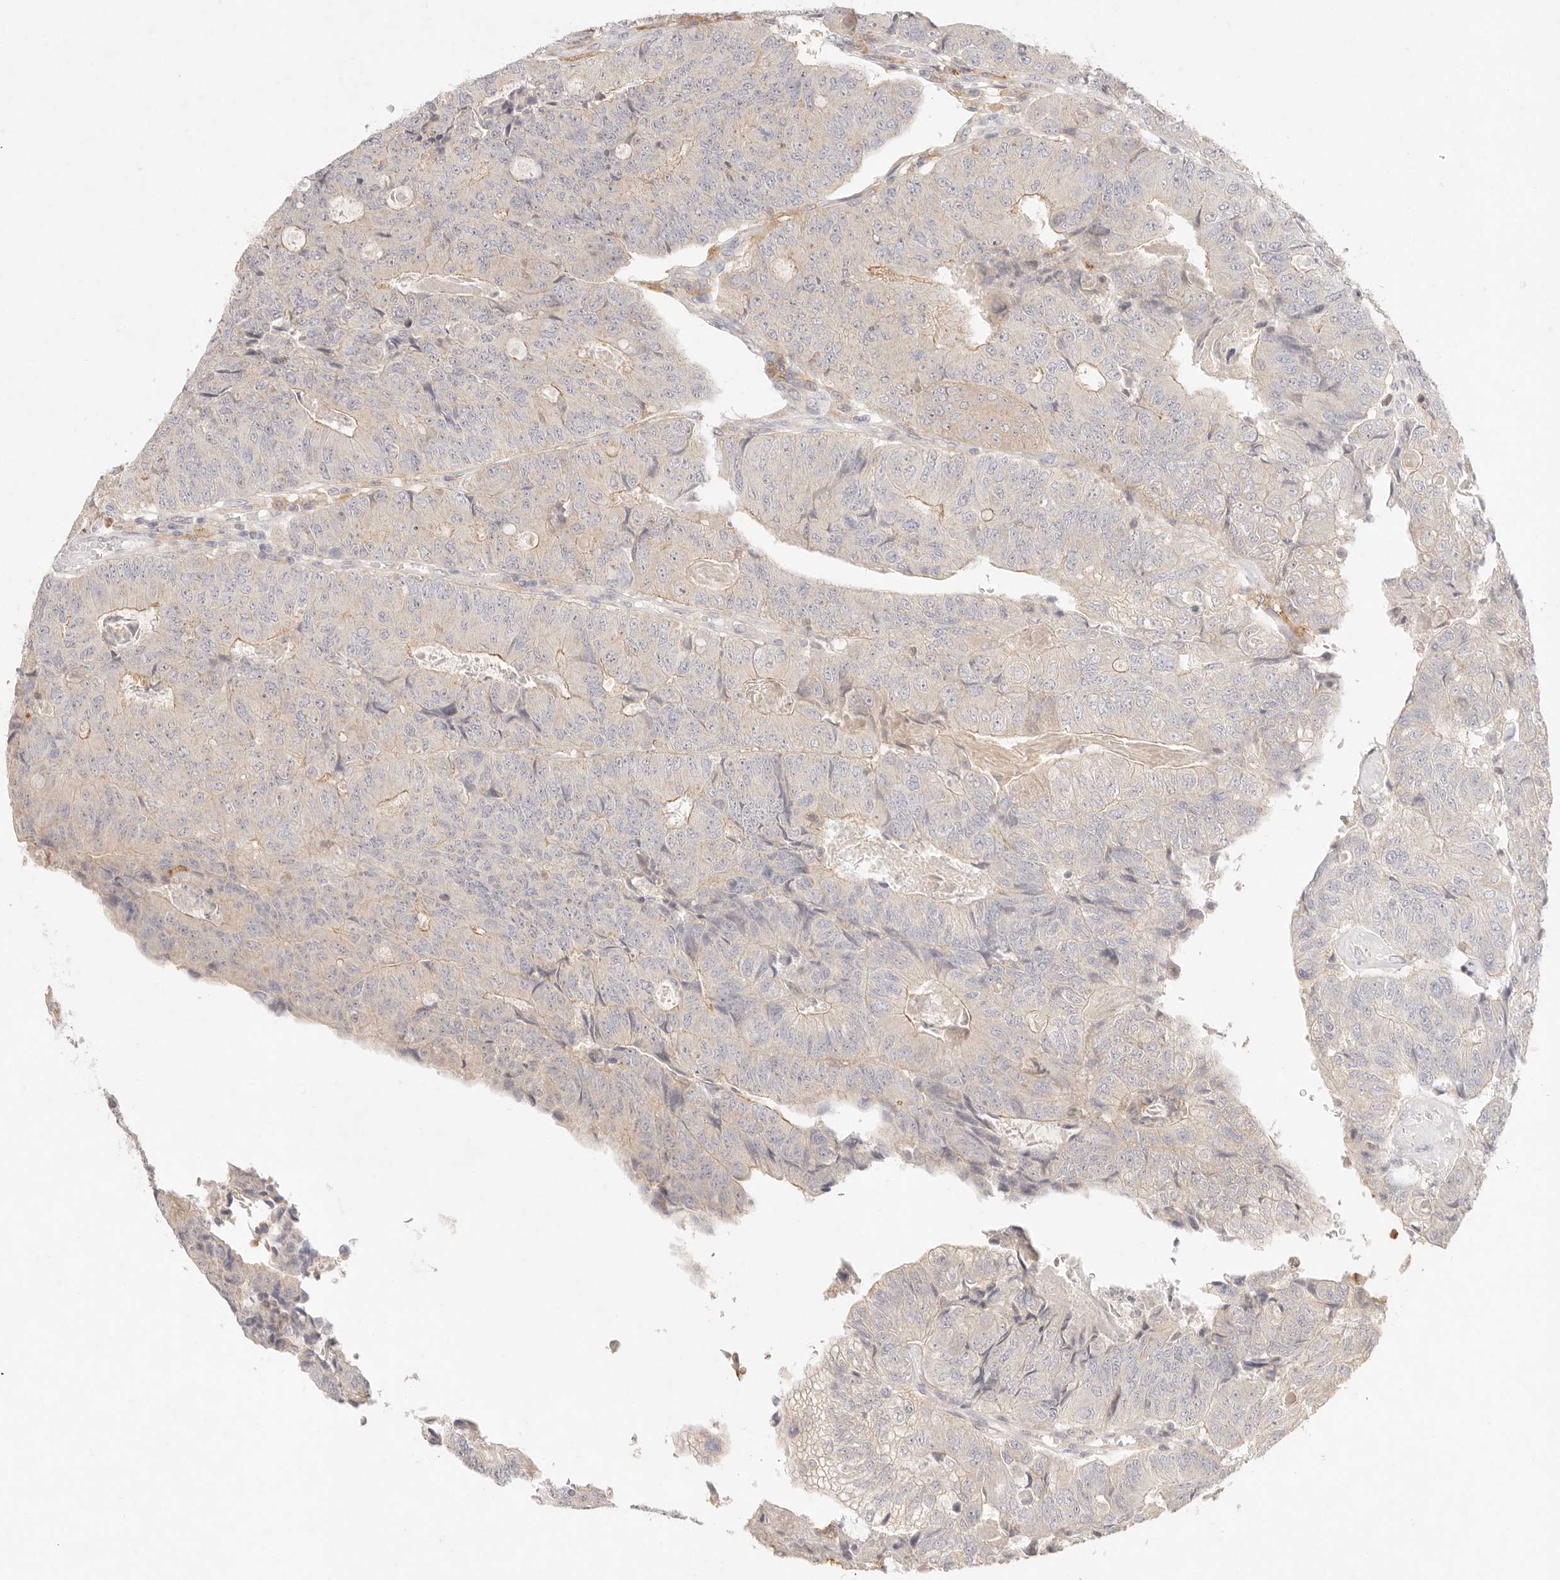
{"staining": {"intensity": "weak", "quantity": "<25%", "location": "cytoplasmic/membranous"}, "tissue": "colorectal cancer", "cell_type": "Tumor cells", "image_type": "cancer", "snomed": [{"axis": "morphology", "description": "Adenocarcinoma, NOS"}, {"axis": "topography", "description": "Colon"}], "caption": "Tumor cells show no significant protein positivity in adenocarcinoma (colorectal).", "gene": "GPR84", "patient": {"sex": "female", "age": 67}}